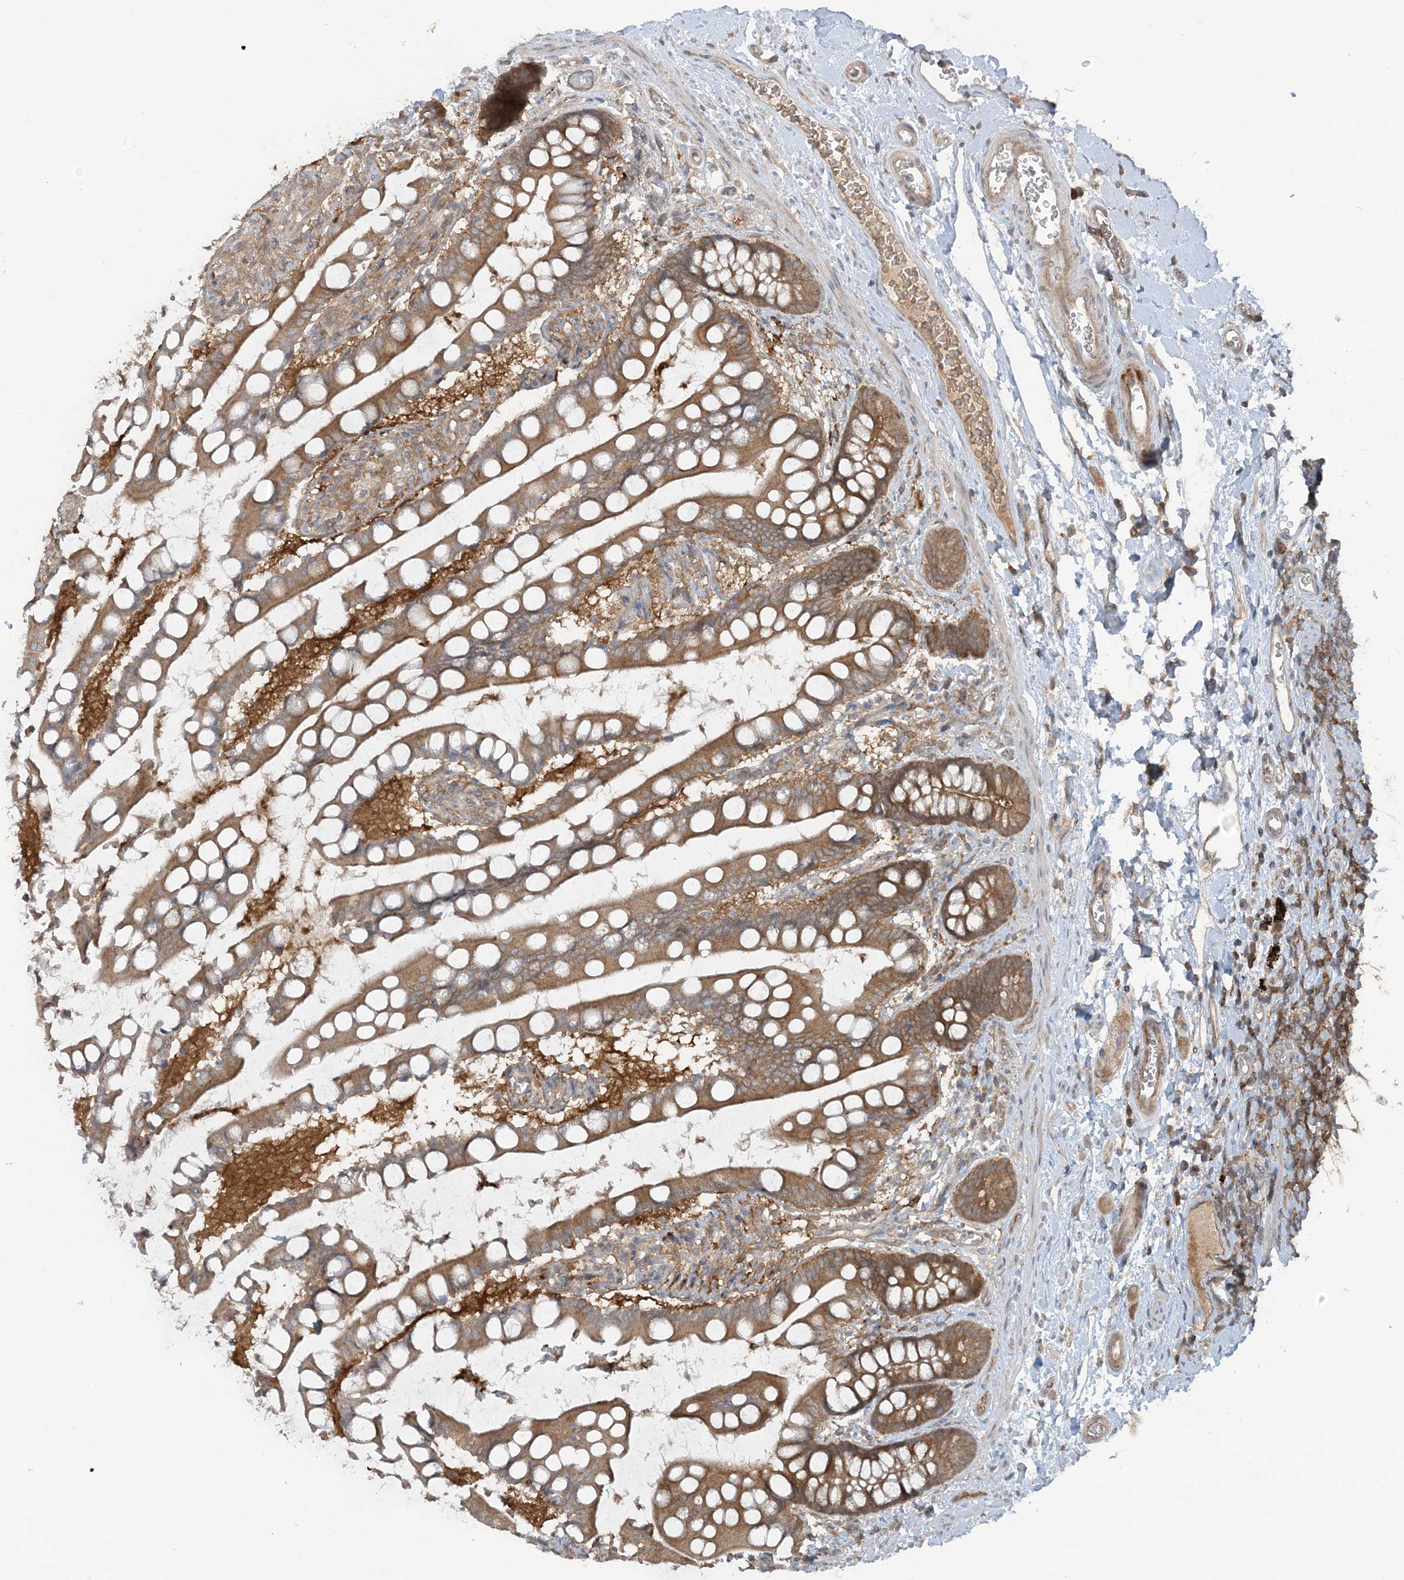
{"staining": {"intensity": "moderate", "quantity": ">75%", "location": "cytoplasmic/membranous"}, "tissue": "small intestine", "cell_type": "Glandular cells", "image_type": "normal", "snomed": [{"axis": "morphology", "description": "Normal tissue, NOS"}, {"axis": "topography", "description": "Small intestine"}], "caption": "An image of human small intestine stained for a protein exhibits moderate cytoplasmic/membranous brown staining in glandular cells.", "gene": "STAM2", "patient": {"sex": "male", "age": 52}}